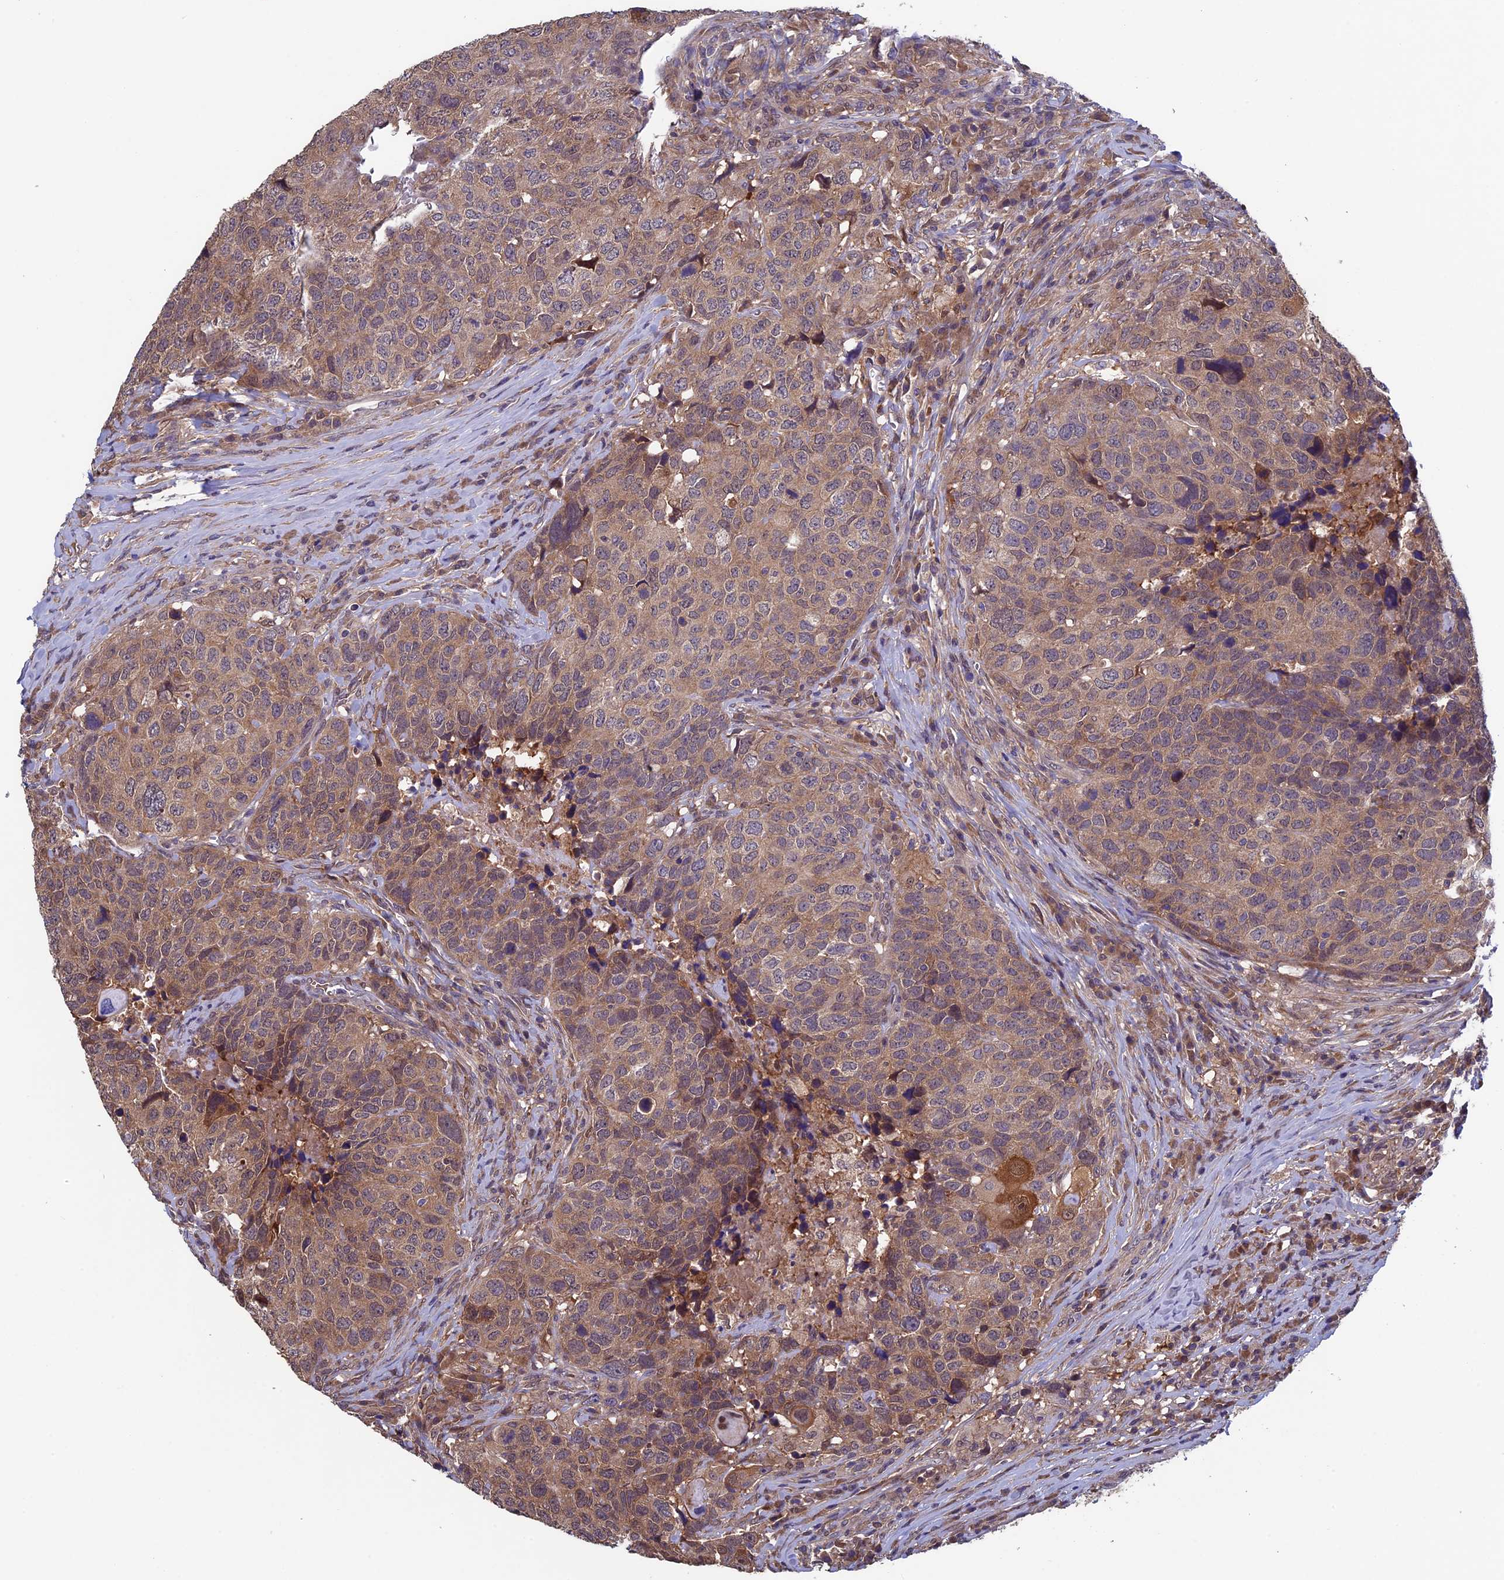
{"staining": {"intensity": "moderate", "quantity": ">75%", "location": "cytoplasmic/membranous"}, "tissue": "head and neck cancer", "cell_type": "Tumor cells", "image_type": "cancer", "snomed": [{"axis": "morphology", "description": "Squamous cell carcinoma, NOS"}, {"axis": "topography", "description": "Head-Neck"}], "caption": "Tumor cells demonstrate medium levels of moderate cytoplasmic/membranous positivity in about >75% of cells in squamous cell carcinoma (head and neck).", "gene": "LCMT1", "patient": {"sex": "male", "age": 66}}